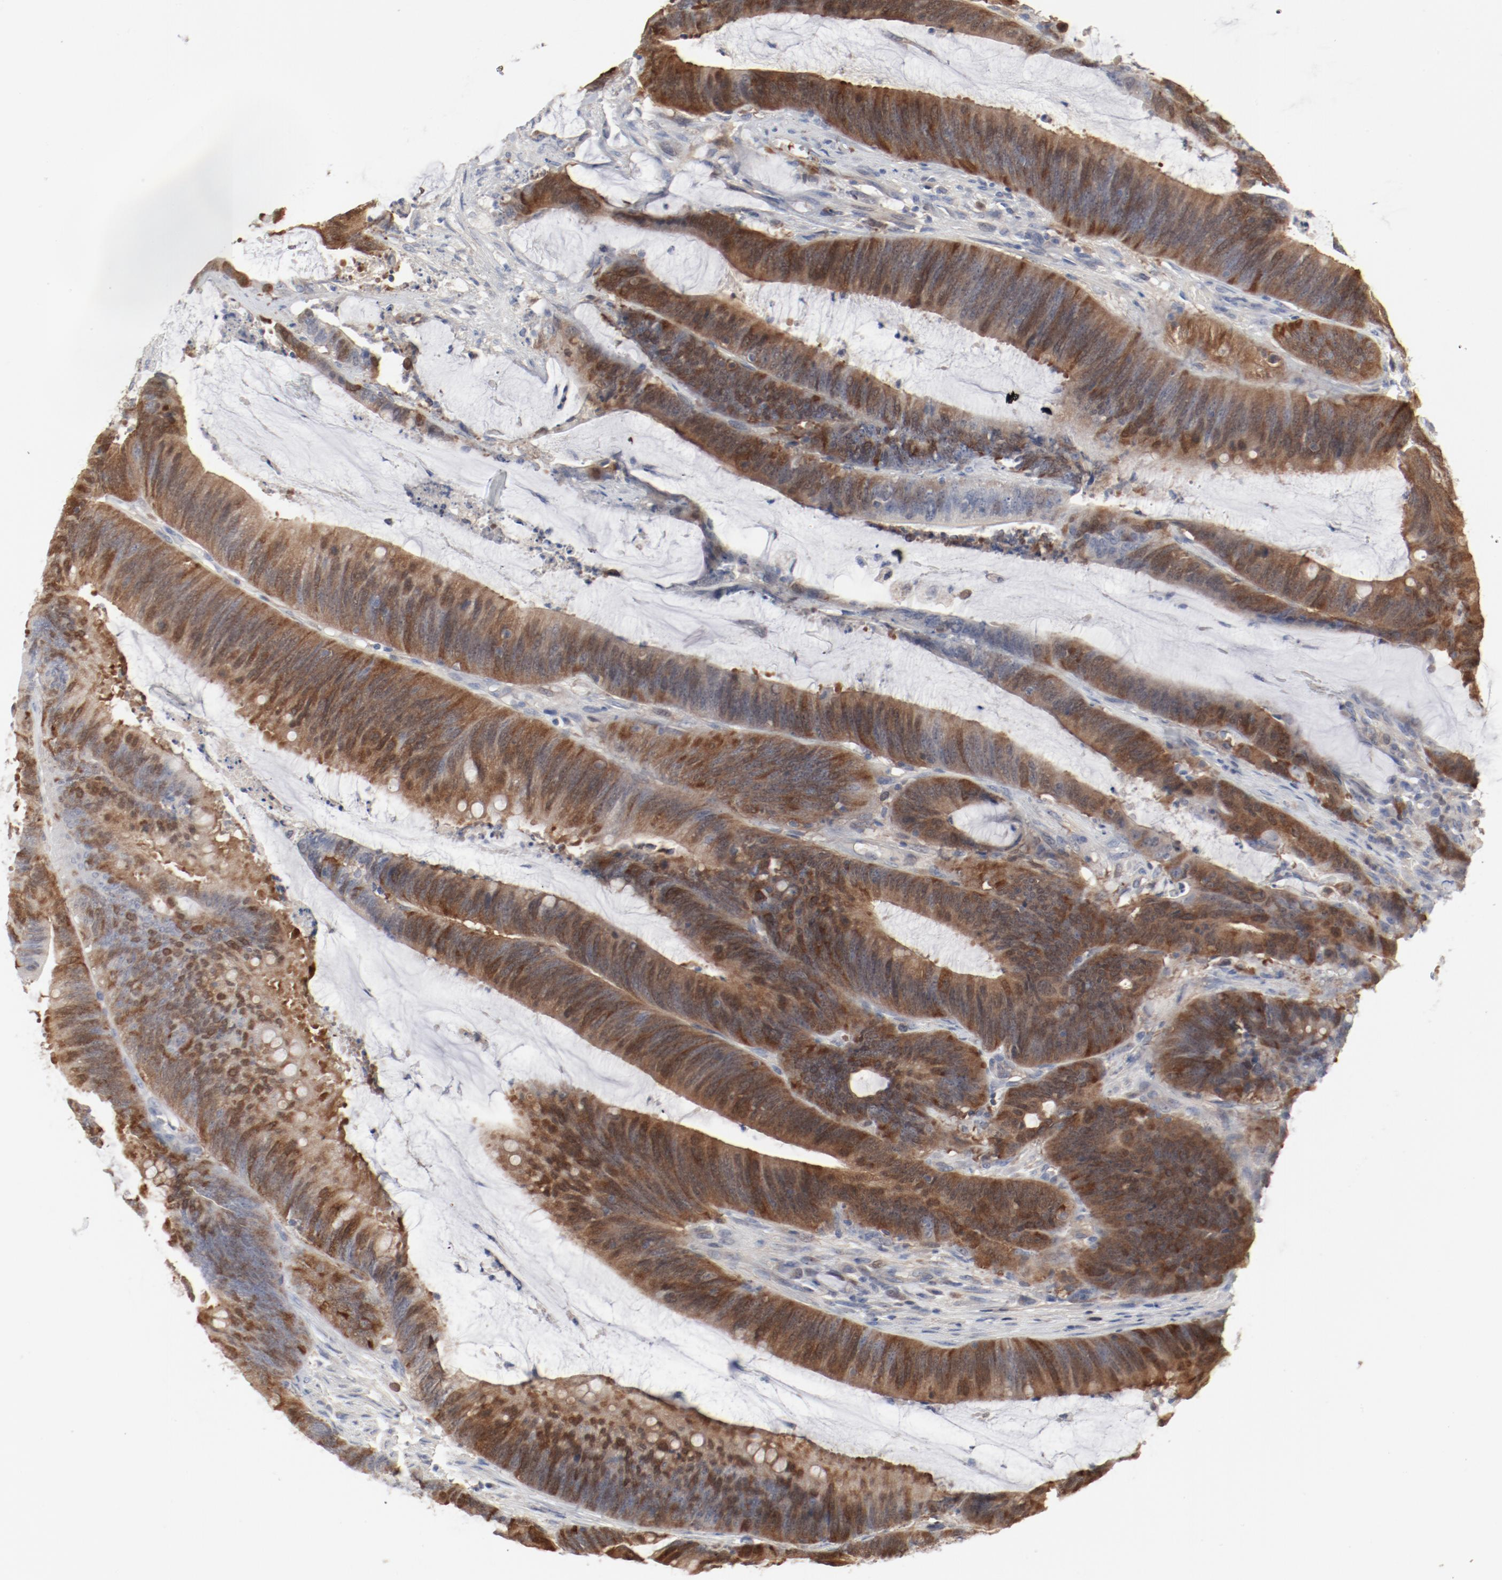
{"staining": {"intensity": "moderate", "quantity": ">75%", "location": "cytoplasmic/membranous,nuclear"}, "tissue": "colorectal cancer", "cell_type": "Tumor cells", "image_type": "cancer", "snomed": [{"axis": "morphology", "description": "Adenocarcinoma, NOS"}, {"axis": "topography", "description": "Rectum"}], "caption": "A high-resolution micrograph shows immunohistochemistry (IHC) staining of adenocarcinoma (colorectal), which reveals moderate cytoplasmic/membranous and nuclear staining in about >75% of tumor cells. (brown staining indicates protein expression, while blue staining denotes nuclei).", "gene": "CDK1", "patient": {"sex": "female", "age": 66}}